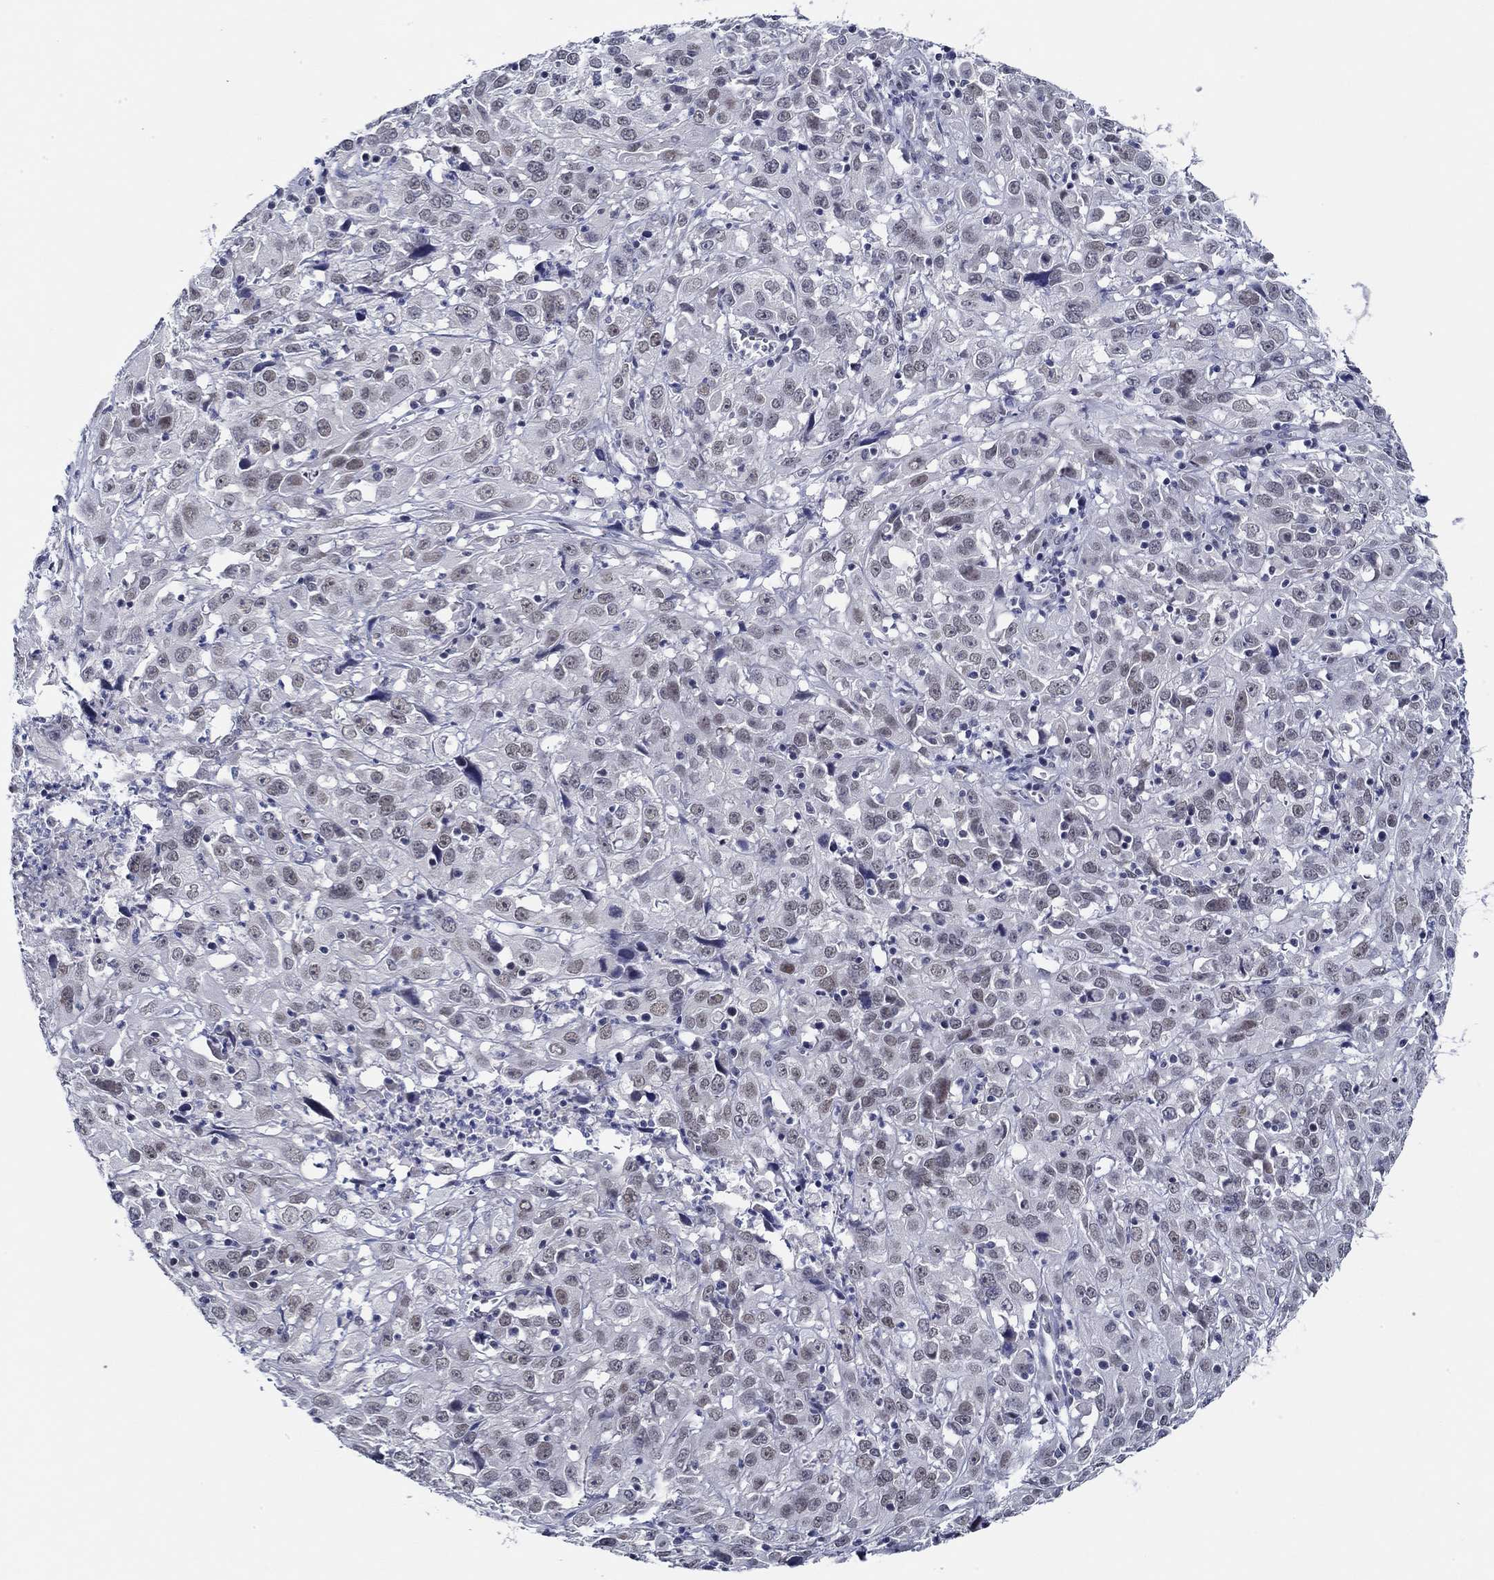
{"staining": {"intensity": "weak", "quantity": "<25%", "location": "nuclear"}, "tissue": "cervical cancer", "cell_type": "Tumor cells", "image_type": "cancer", "snomed": [{"axis": "morphology", "description": "Squamous cell carcinoma, NOS"}, {"axis": "topography", "description": "Cervix"}], "caption": "Immunohistochemical staining of human squamous cell carcinoma (cervical) displays no significant staining in tumor cells.", "gene": "SLC34A1", "patient": {"sex": "female", "age": 32}}